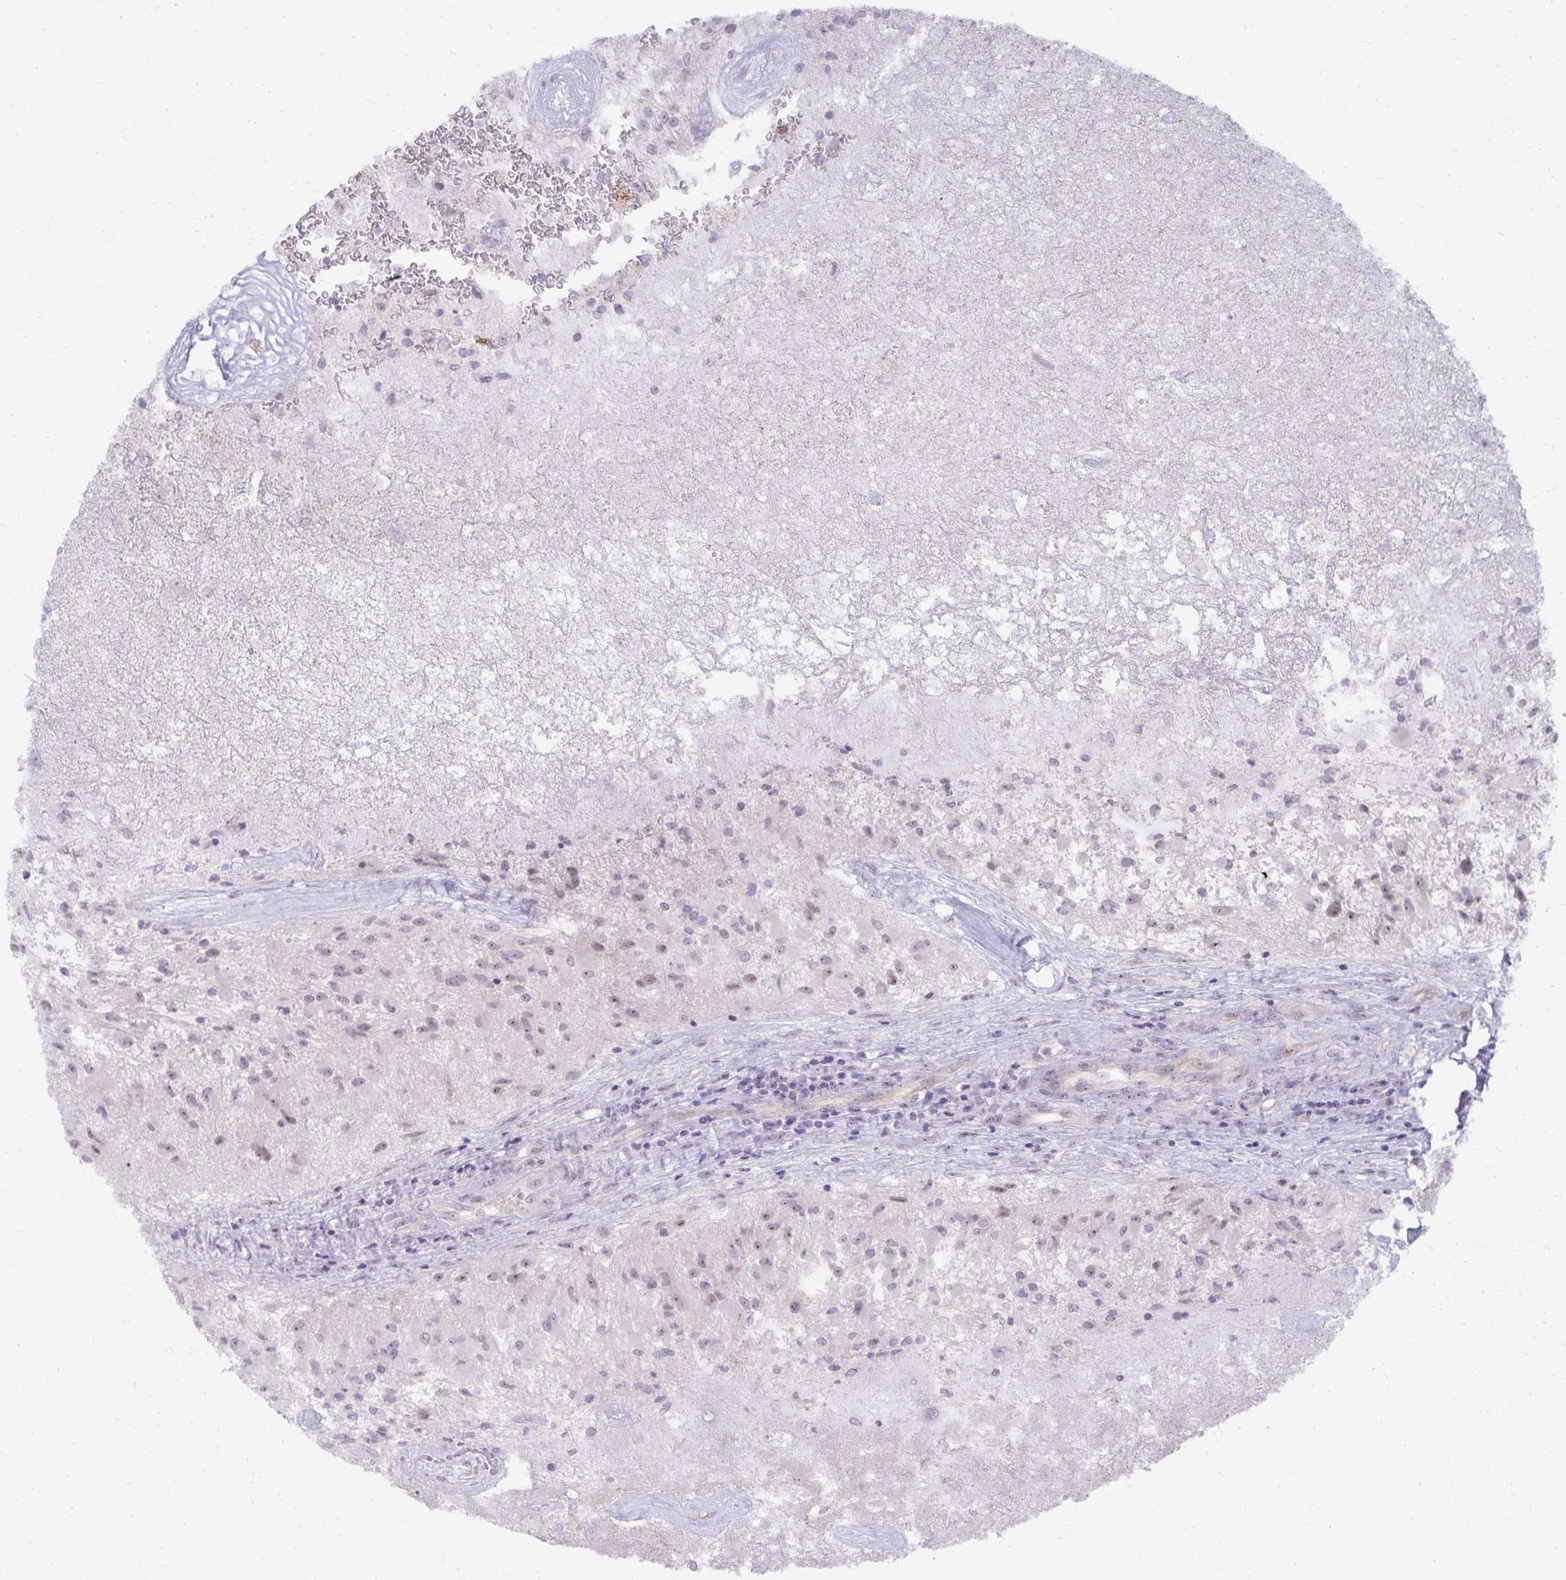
{"staining": {"intensity": "moderate", "quantity": "25%-75%", "location": "nuclear"}, "tissue": "glioma", "cell_type": "Tumor cells", "image_type": "cancer", "snomed": [{"axis": "morphology", "description": "Glioma, malignant, High grade"}, {"axis": "topography", "description": "Brain"}], "caption": "Immunohistochemistry (IHC) micrograph of human malignant glioma (high-grade) stained for a protein (brown), which reveals medium levels of moderate nuclear positivity in approximately 25%-75% of tumor cells.", "gene": "MUS81", "patient": {"sex": "female", "age": 67}}